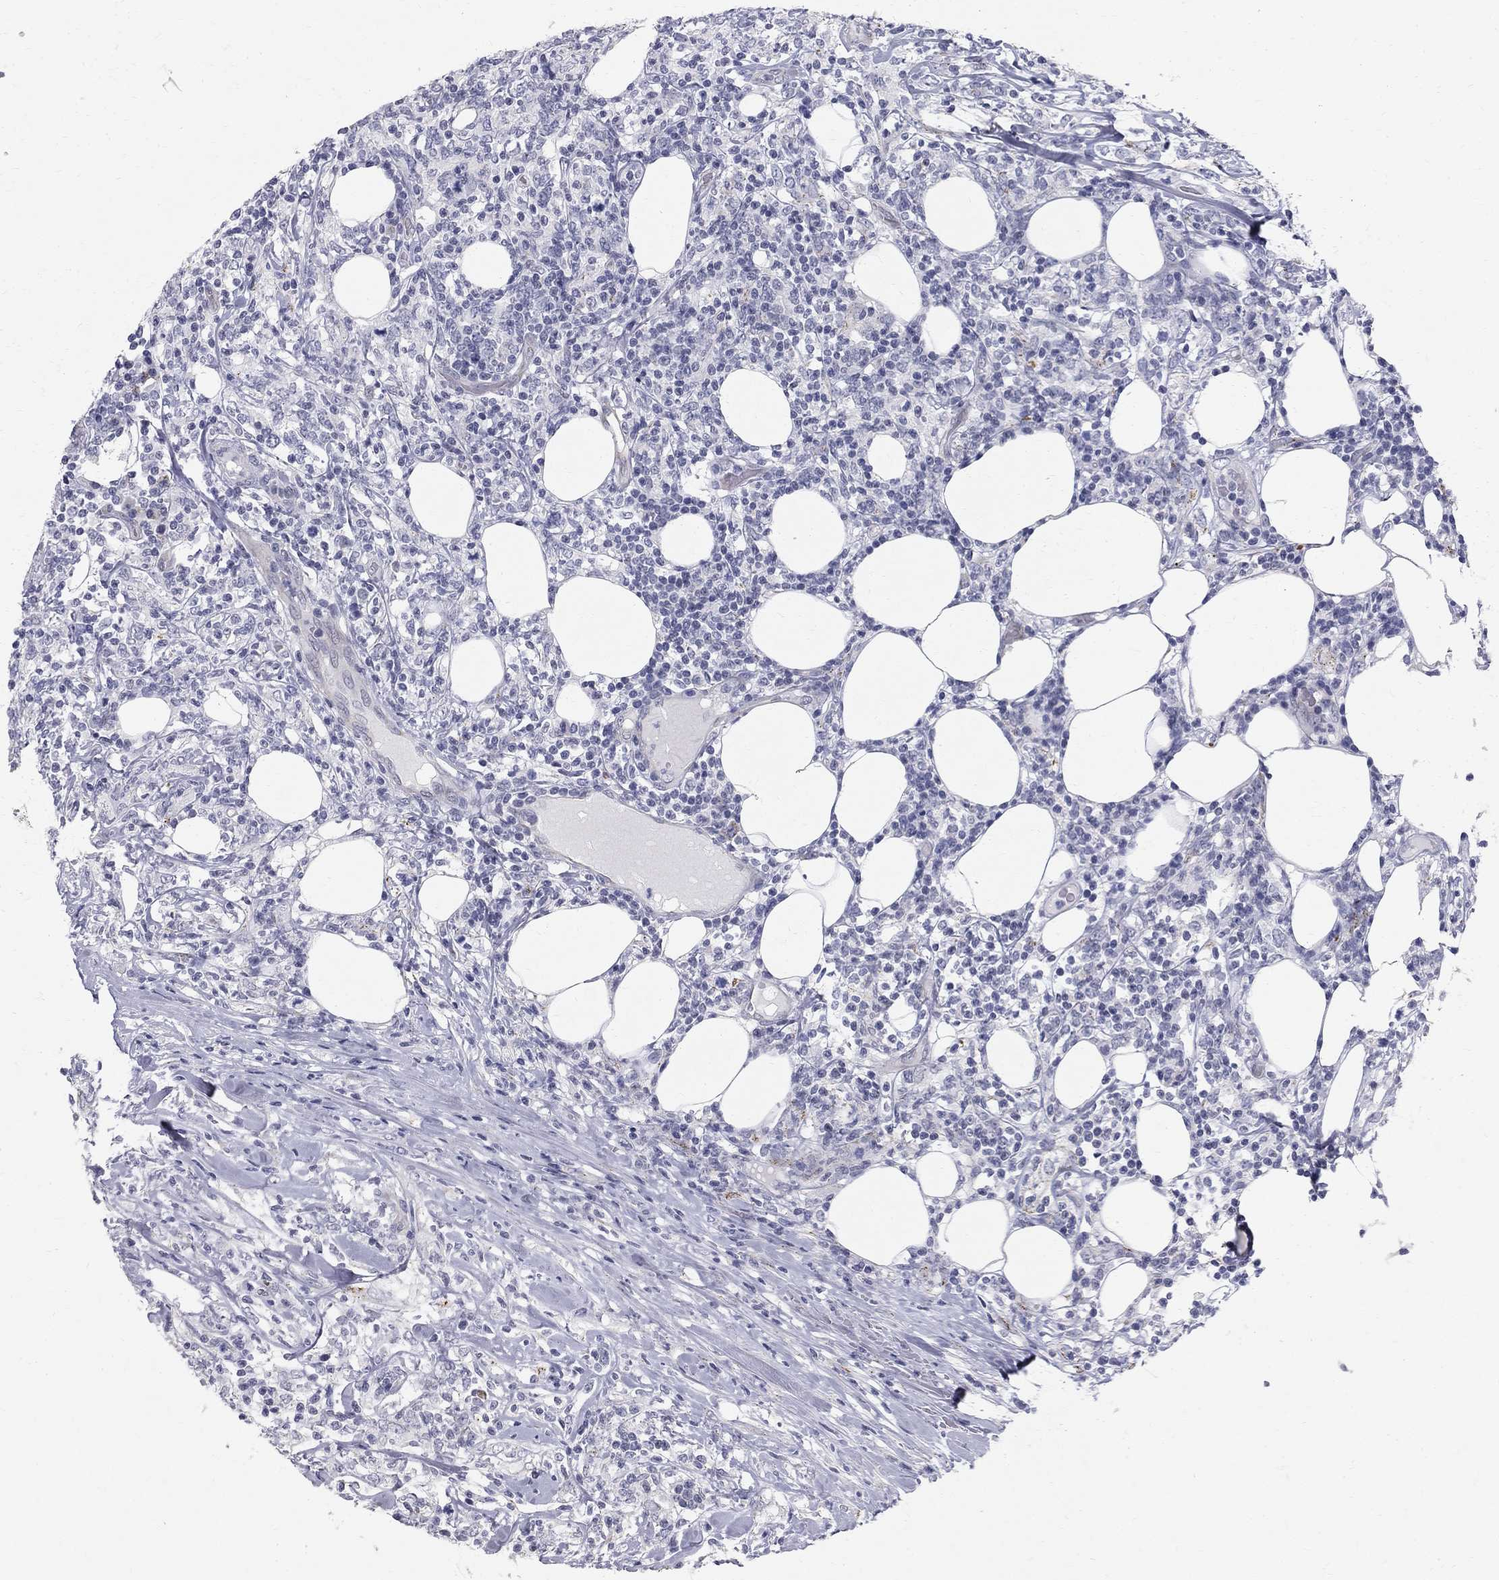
{"staining": {"intensity": "negative", "quantity": "none", "location": "none"}, "tissue": "lymphoma", "cell_type": "Tumor cells", "image_type": "cancer", "snomed": [{"axis": "morphology", "description": "Malignant lymphoma, non-Hodgkin's type, High grade"}, {"axis": "topography", "description": "Lymph node"}], "caption": "Lymphoma was stained to show a protein in brown. There is no significant staining in tumor cells. (Immunohistochemistry (ihc), brightfield microscopy, high magnification).", "gene": "CLIC6", "patient": {"sex": "female", "age": 84}}